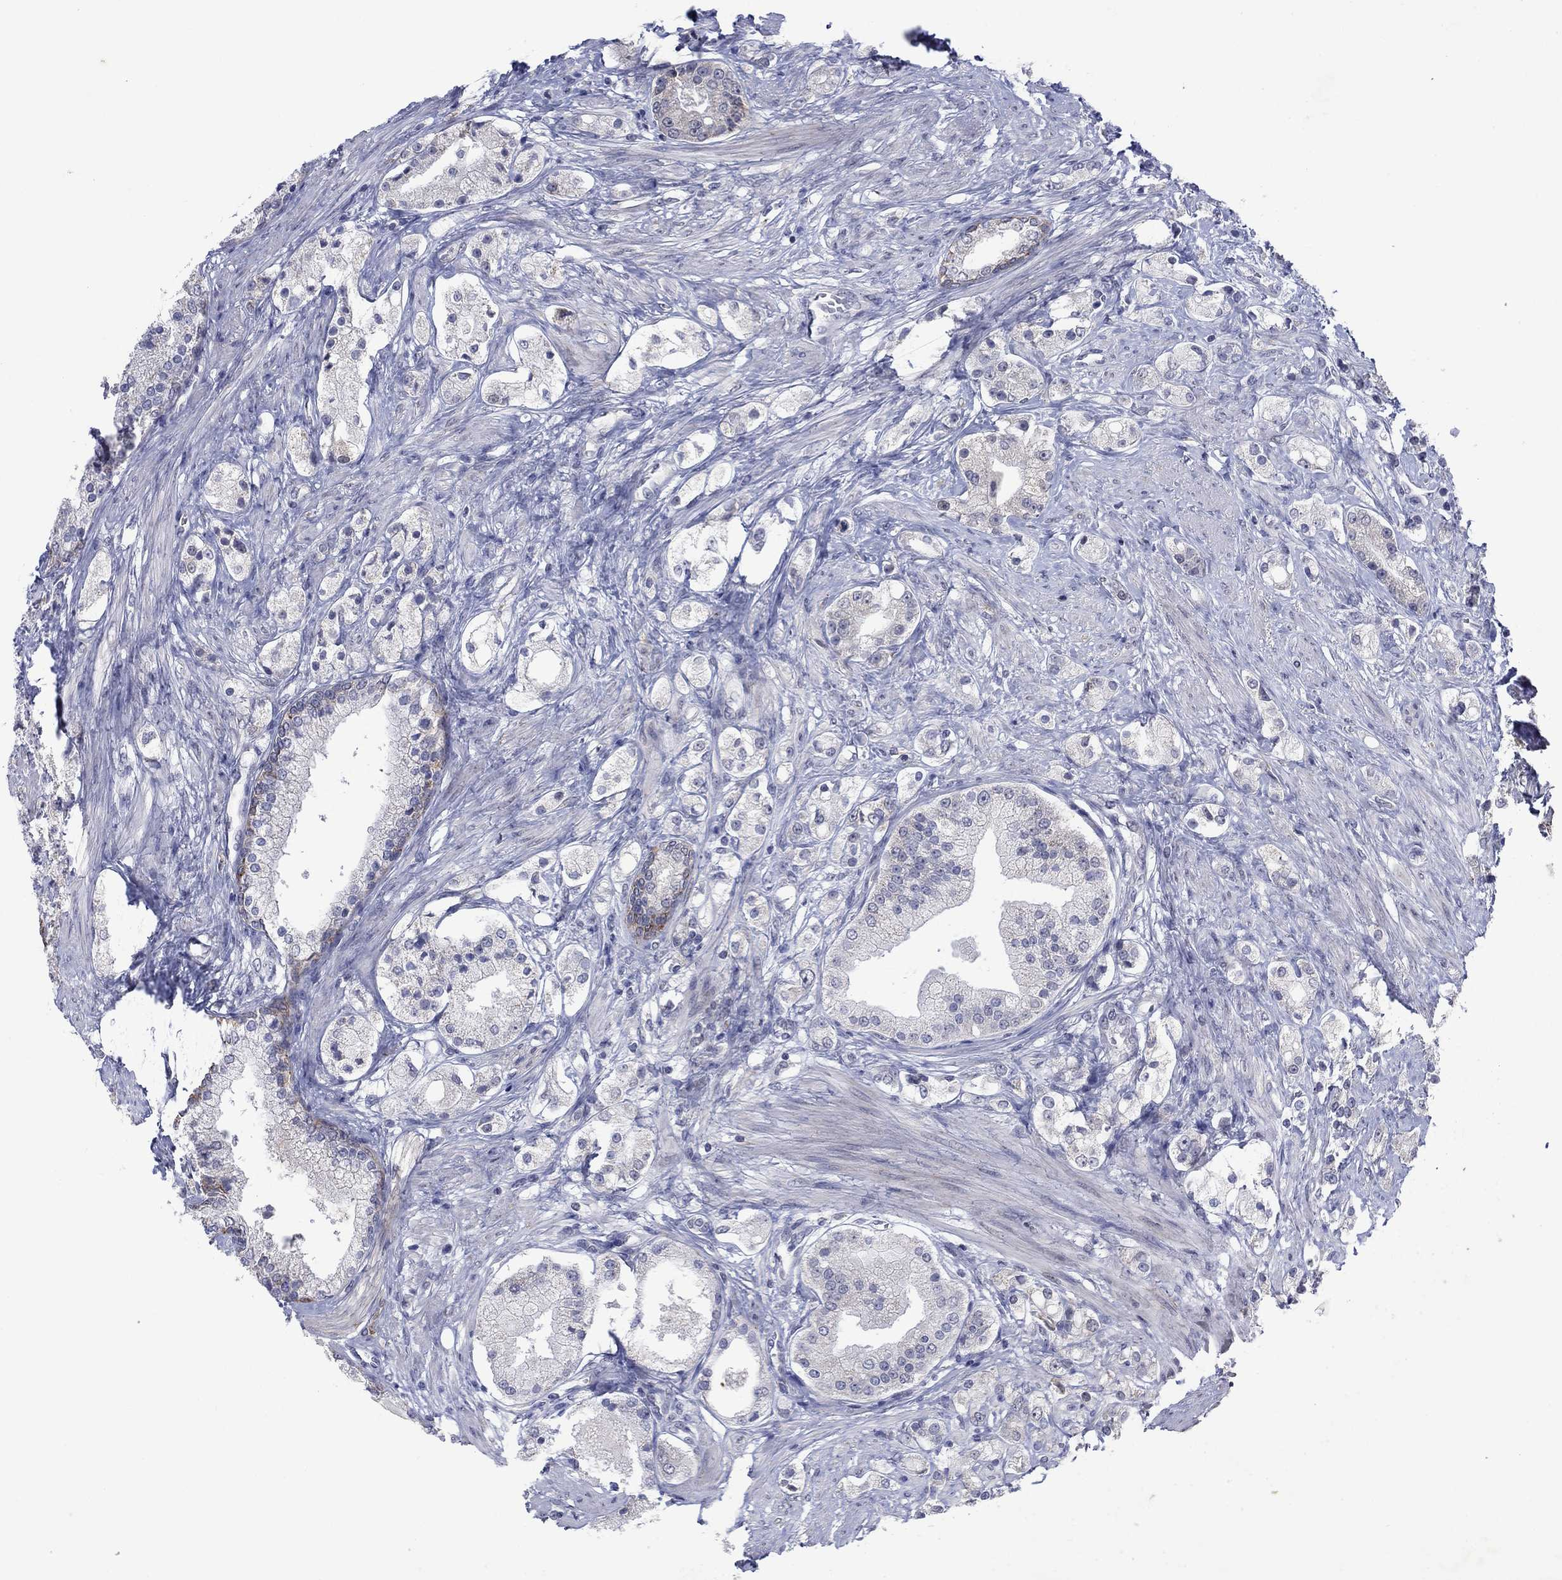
{"staining": {"intensity": "negative", "quantity": "none", "location": "none"}, "tissue": "prostate cancer", "cell_type": "Tumor cells", "image_type": "cancer", "snomed": [{"axis": "morphology", "description": "Adenocarcinoma, NOS"}, {"axis": "topography", "description": "Prostate and seminal vesicle, NOS"}, {"axis": "topography", "description": "Prostate"}], "caption": "High magnification brightfield microscopy of prostate cancer stained with DAB (3,3'-diaminobenzidine) (brown) and counterstained with hematoxylin (blue): tumor cells show no significant positivity. (IHC, brightfield microscopy, high magnification).", "gene": "SDC1", "patient": {"sex": "male", "age": 67}}